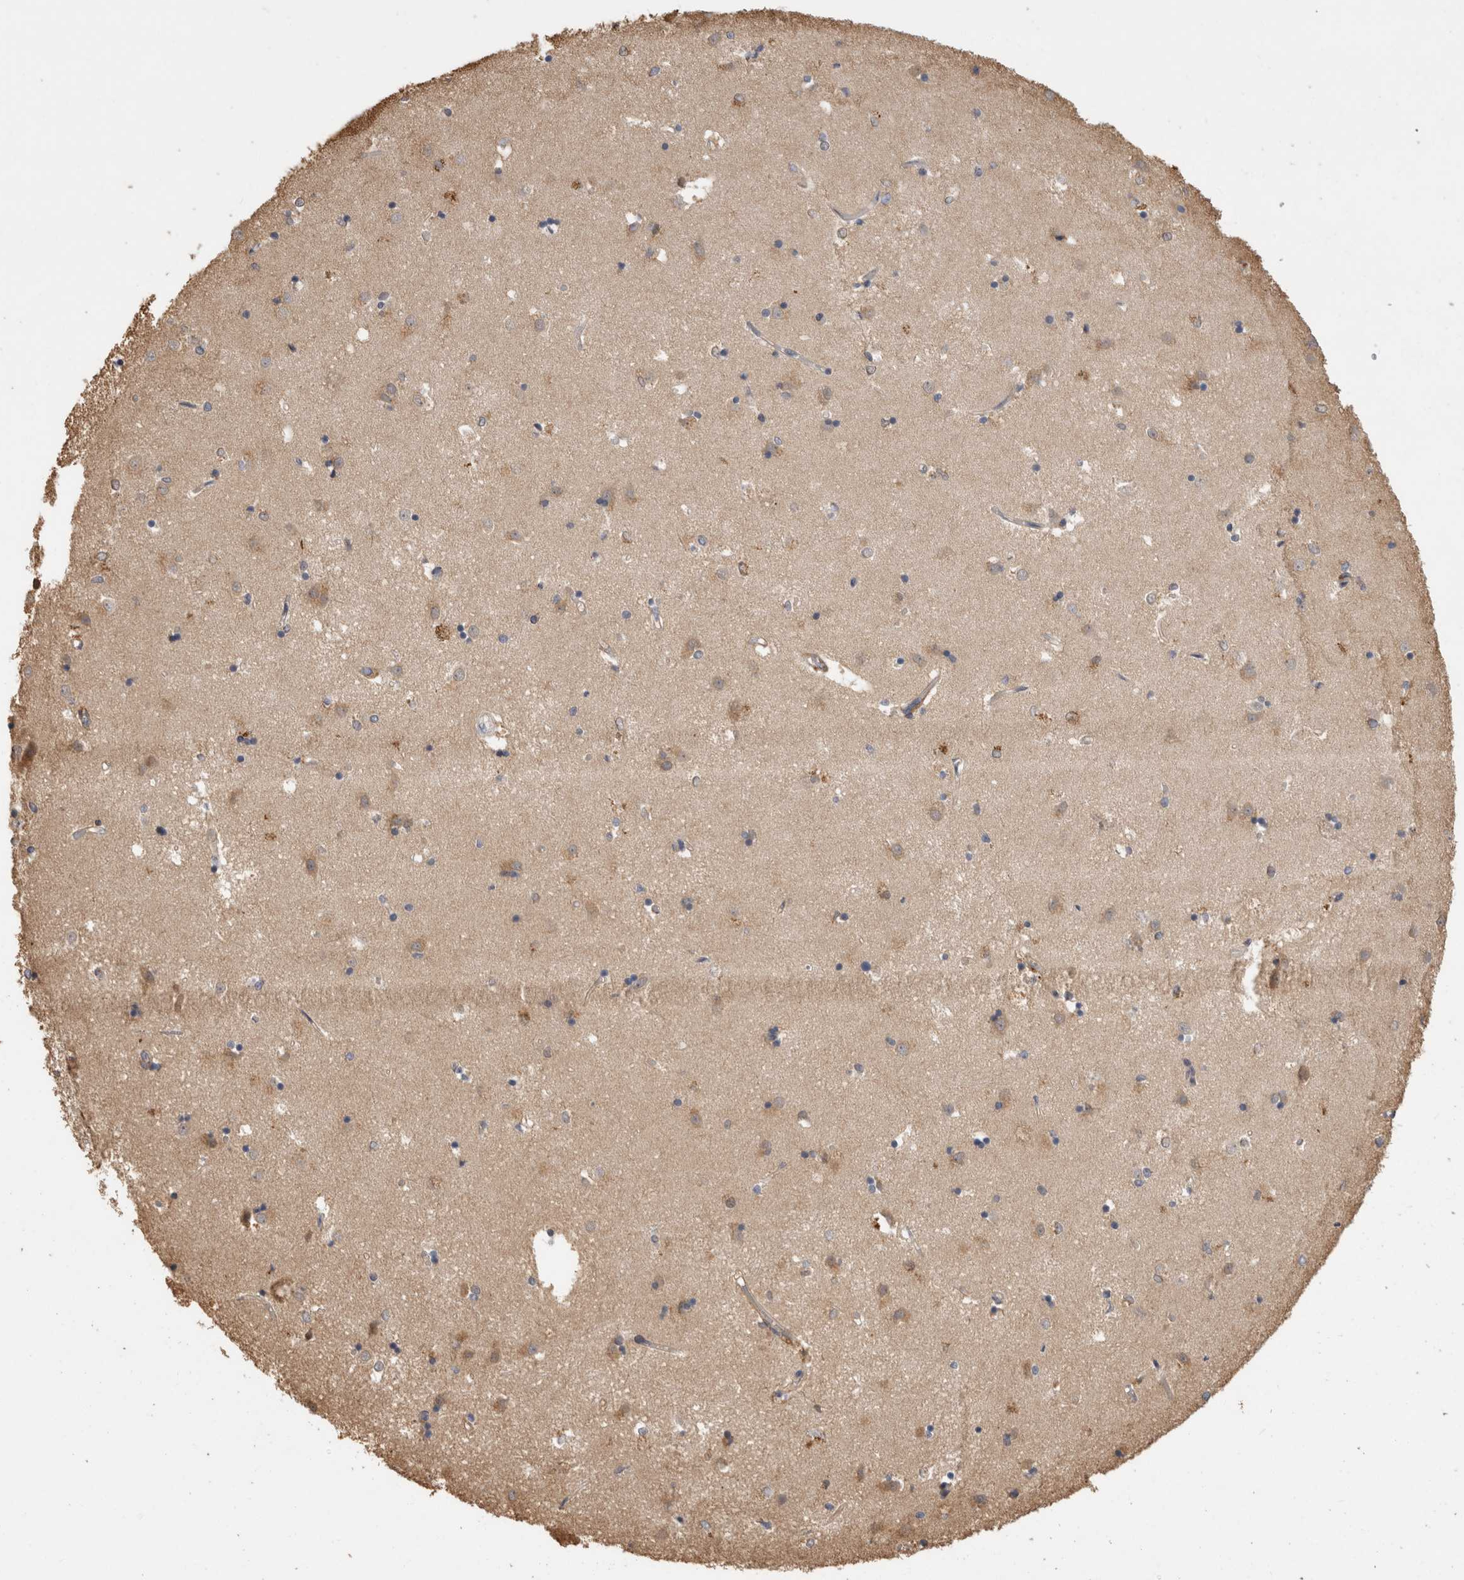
{"staining": {"intensity": "moderate", "quantity": "<25%", "location": "cytoplasmic/membranous"}, "tissue": "caudate", "cell_type": "Glial cells", "image_type": "normal", "snomed": [{"axis": "morphology", "description": "Normal tissue, NOS"}, {"axis": "topography", "description": "Lateral ventricle wall"}], "caption": "High-power microscopy captured an immunohistochemistry (IHC) image of unremarkable caudate, revealing moderate cytoplasmic/membranous staining in about <25% of glial cells. (IHC, brightfield microscopy, high magnification).", "gene": "CLIP1", "patient": {"sex": "male", "age": 45}}